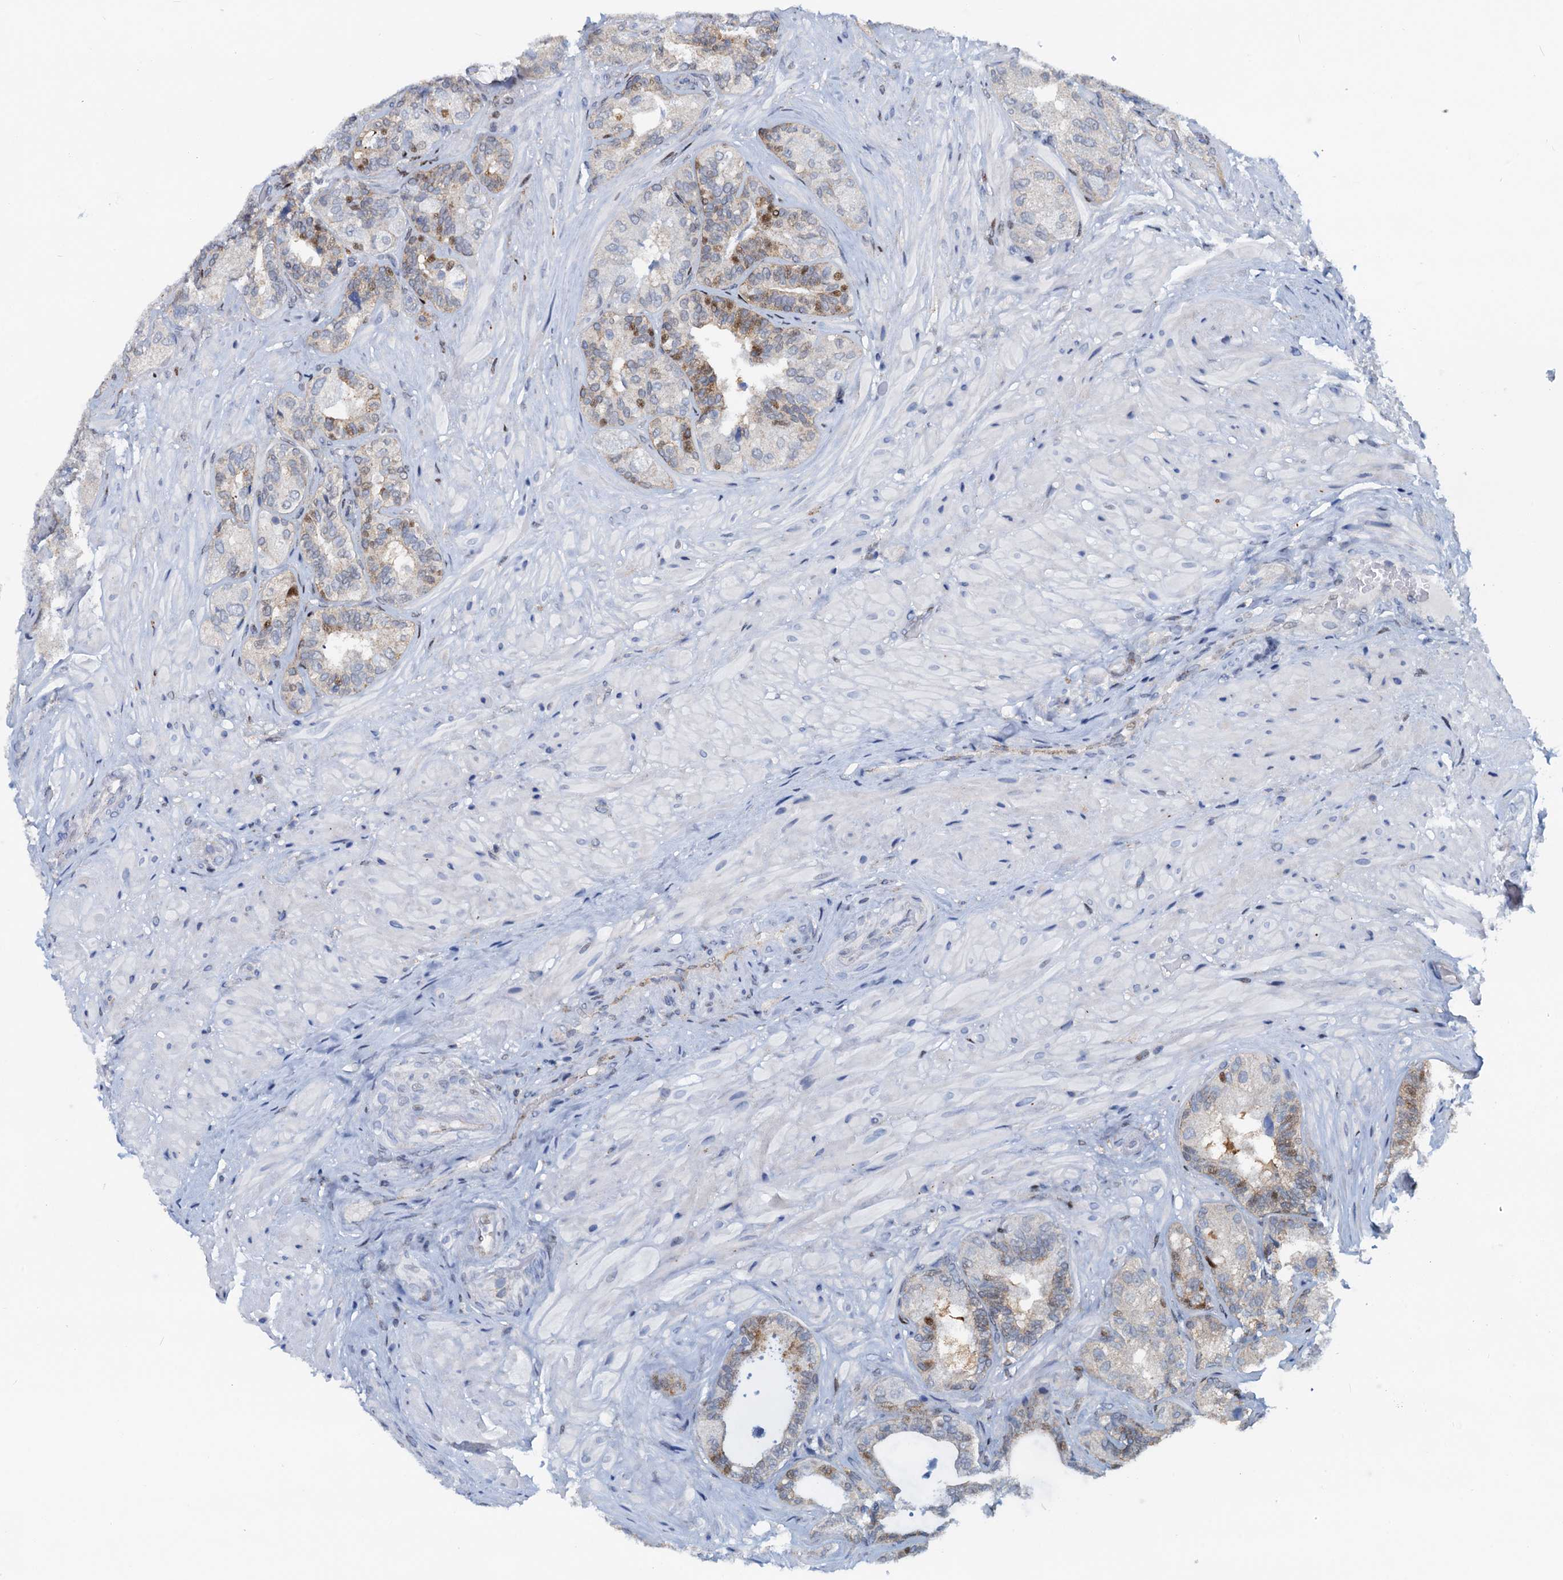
{"staining": {"intensity": "moderate", "quantity": "<25%", "location": "cytoplasmic/membranous,nuclear"}, "tissue": "seminal vesicle", "cell_type": "Glandular cells", "image_type": "normal", "snomed": [{"axis": "morphology", "description": "Normal tissue, NOS"}, {"axis": "topography", "description": "Prostate and seminal vesicle, NOS"}, {"axis": "topography", "description": "Prostate"}, {"axis": "topography", "description": "Seminal veicle"}], "caption": "DAB immunohistochemical staining of benign human seminal vesicle shows moderate cytoplasmic/membranous,nuclear protein staining in about <25% of glandular cells.", "gene": "PTGES3", "patient": {"sex": "male", "age": 67}}